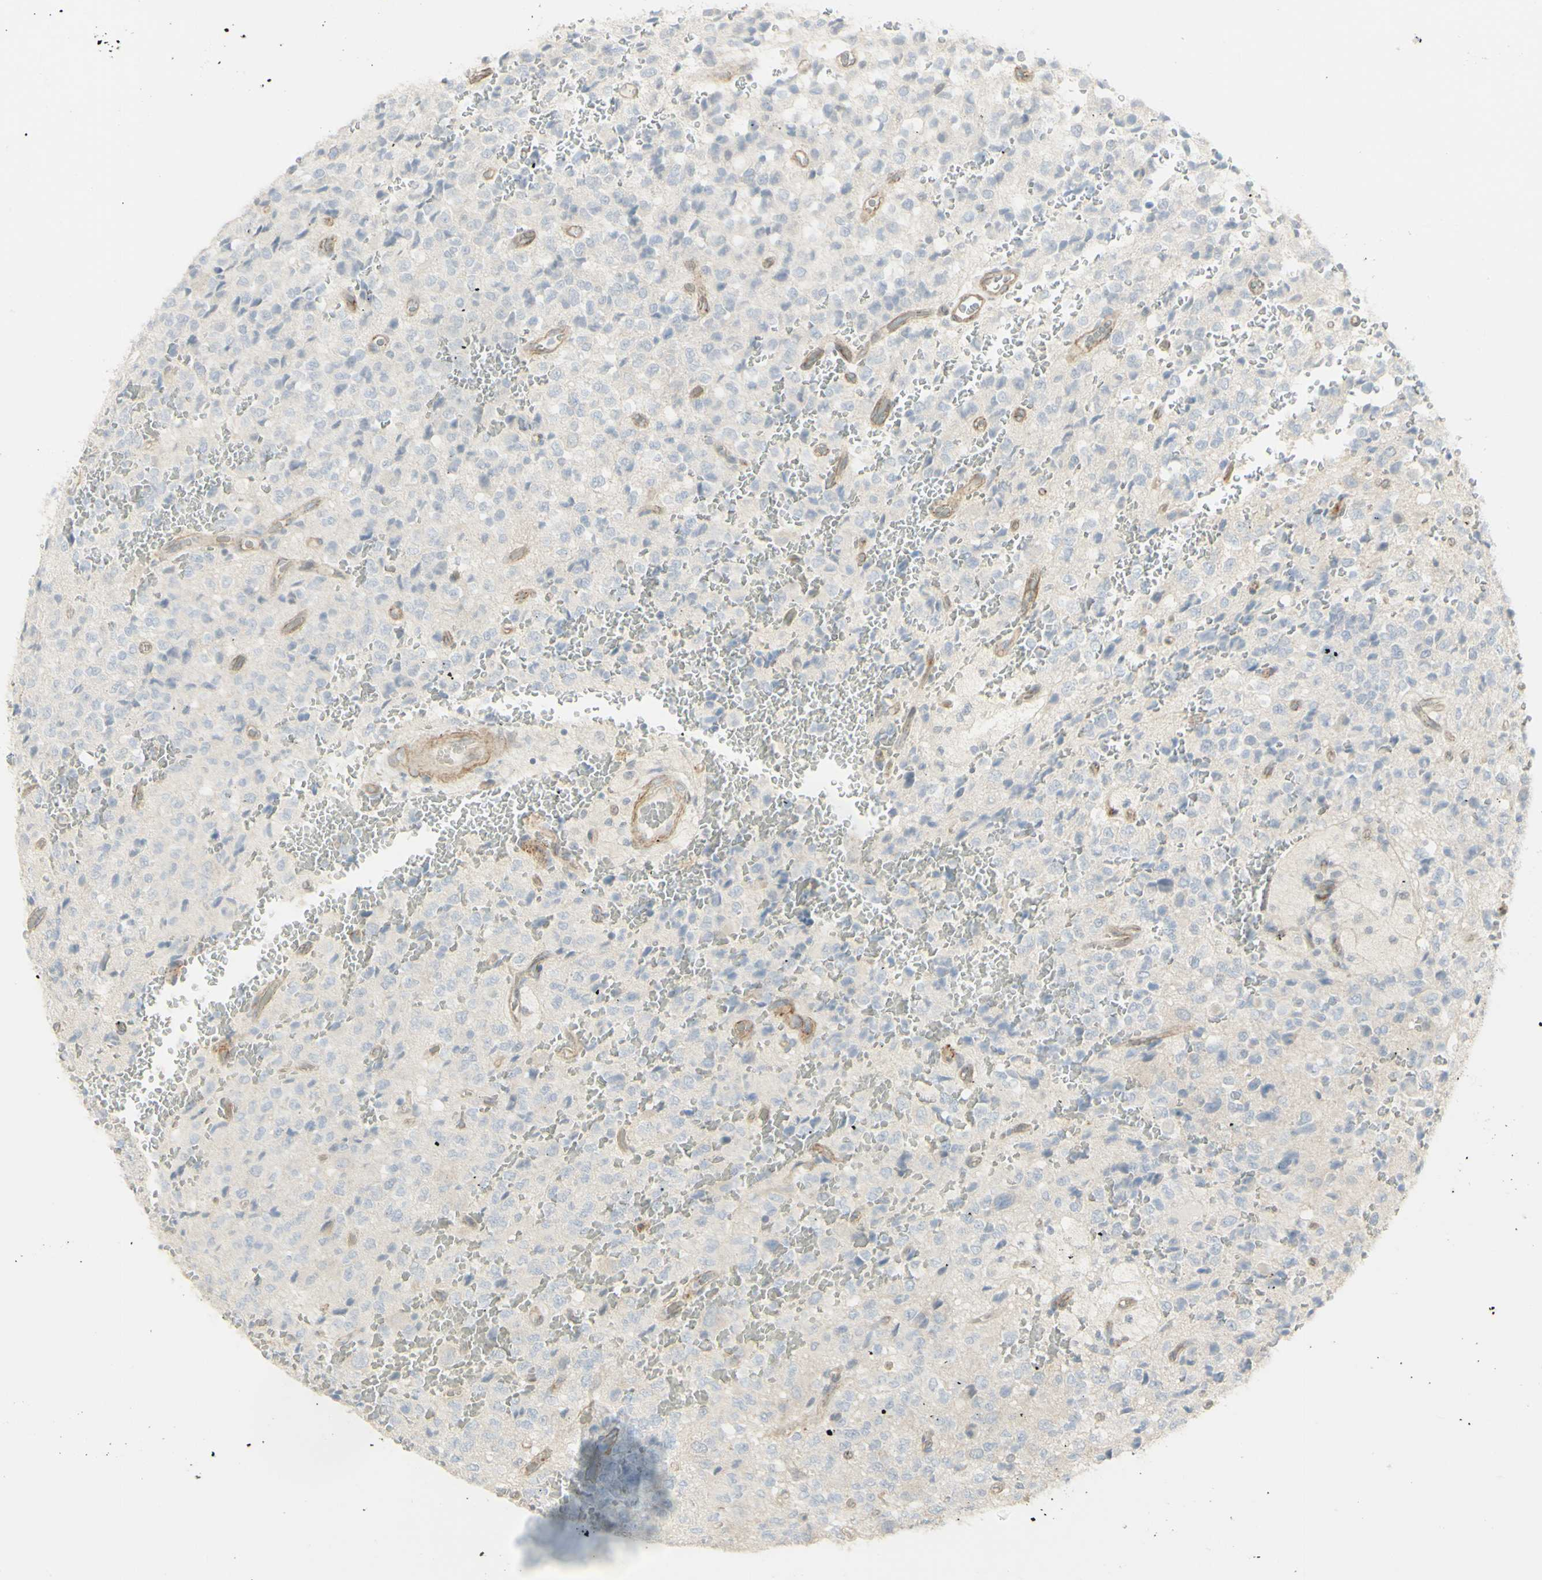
{"staining": {"intensity": "negative", "quantity": "none", "location": "none"}, "tissue": "glioma", "cell_type": "Tumor cells", "image_type": "cancer", "snomed": [{"axis": "morphology", "description": "Glioma, malignant, High grade"}, {"axis": "topography", "description": "pancreas cauda"}], "caption": "IHC histopathology image of malignant high-grade glioma stained for a protein (brown), which demonstrates no expression in tumor cells.", "gene": "NDST4", "patient": {"sex": "male", "age": 60}}